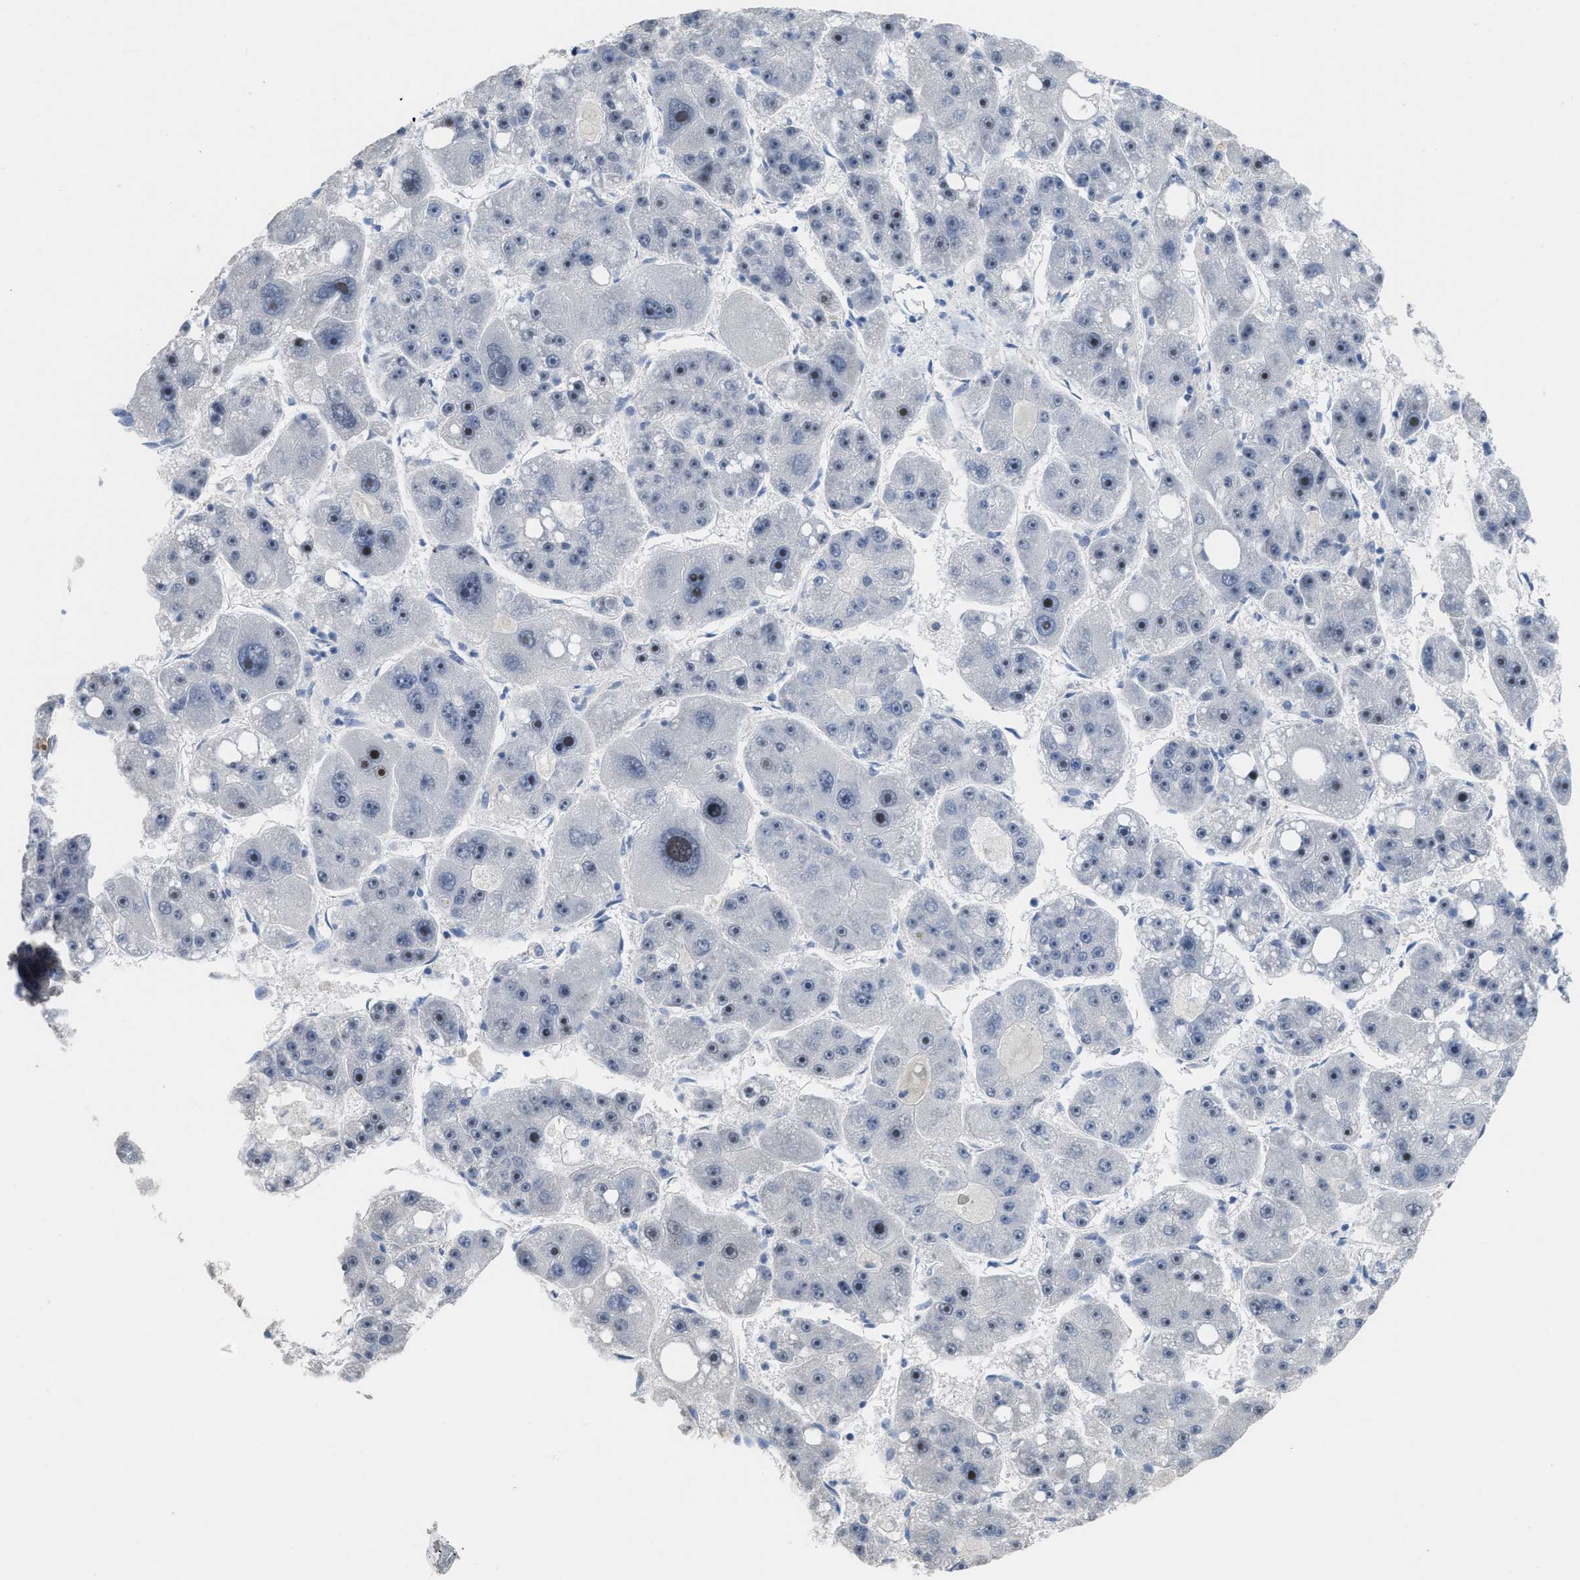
{"staining": {"intensity": "moderate", "quantity": "<25%", "location": "nuclear"}, "tissue": "liver cancer", "cell_type": "Tumor cells", "image_type": "cancer", "snomed": [{"axis": "morphology", "description": "Carcinoma, Hepatocellular, NOS"}, {"axis": "topography", "description": "Liver"}], "caption": "Approximately <25% of tumor cells in human liver cancer exhibit moderate nuclear protein expression as visualized by brown immunohistochemical staining.", "gene": "SETDB1", "patient": {"sex": "female", "age": 61}}